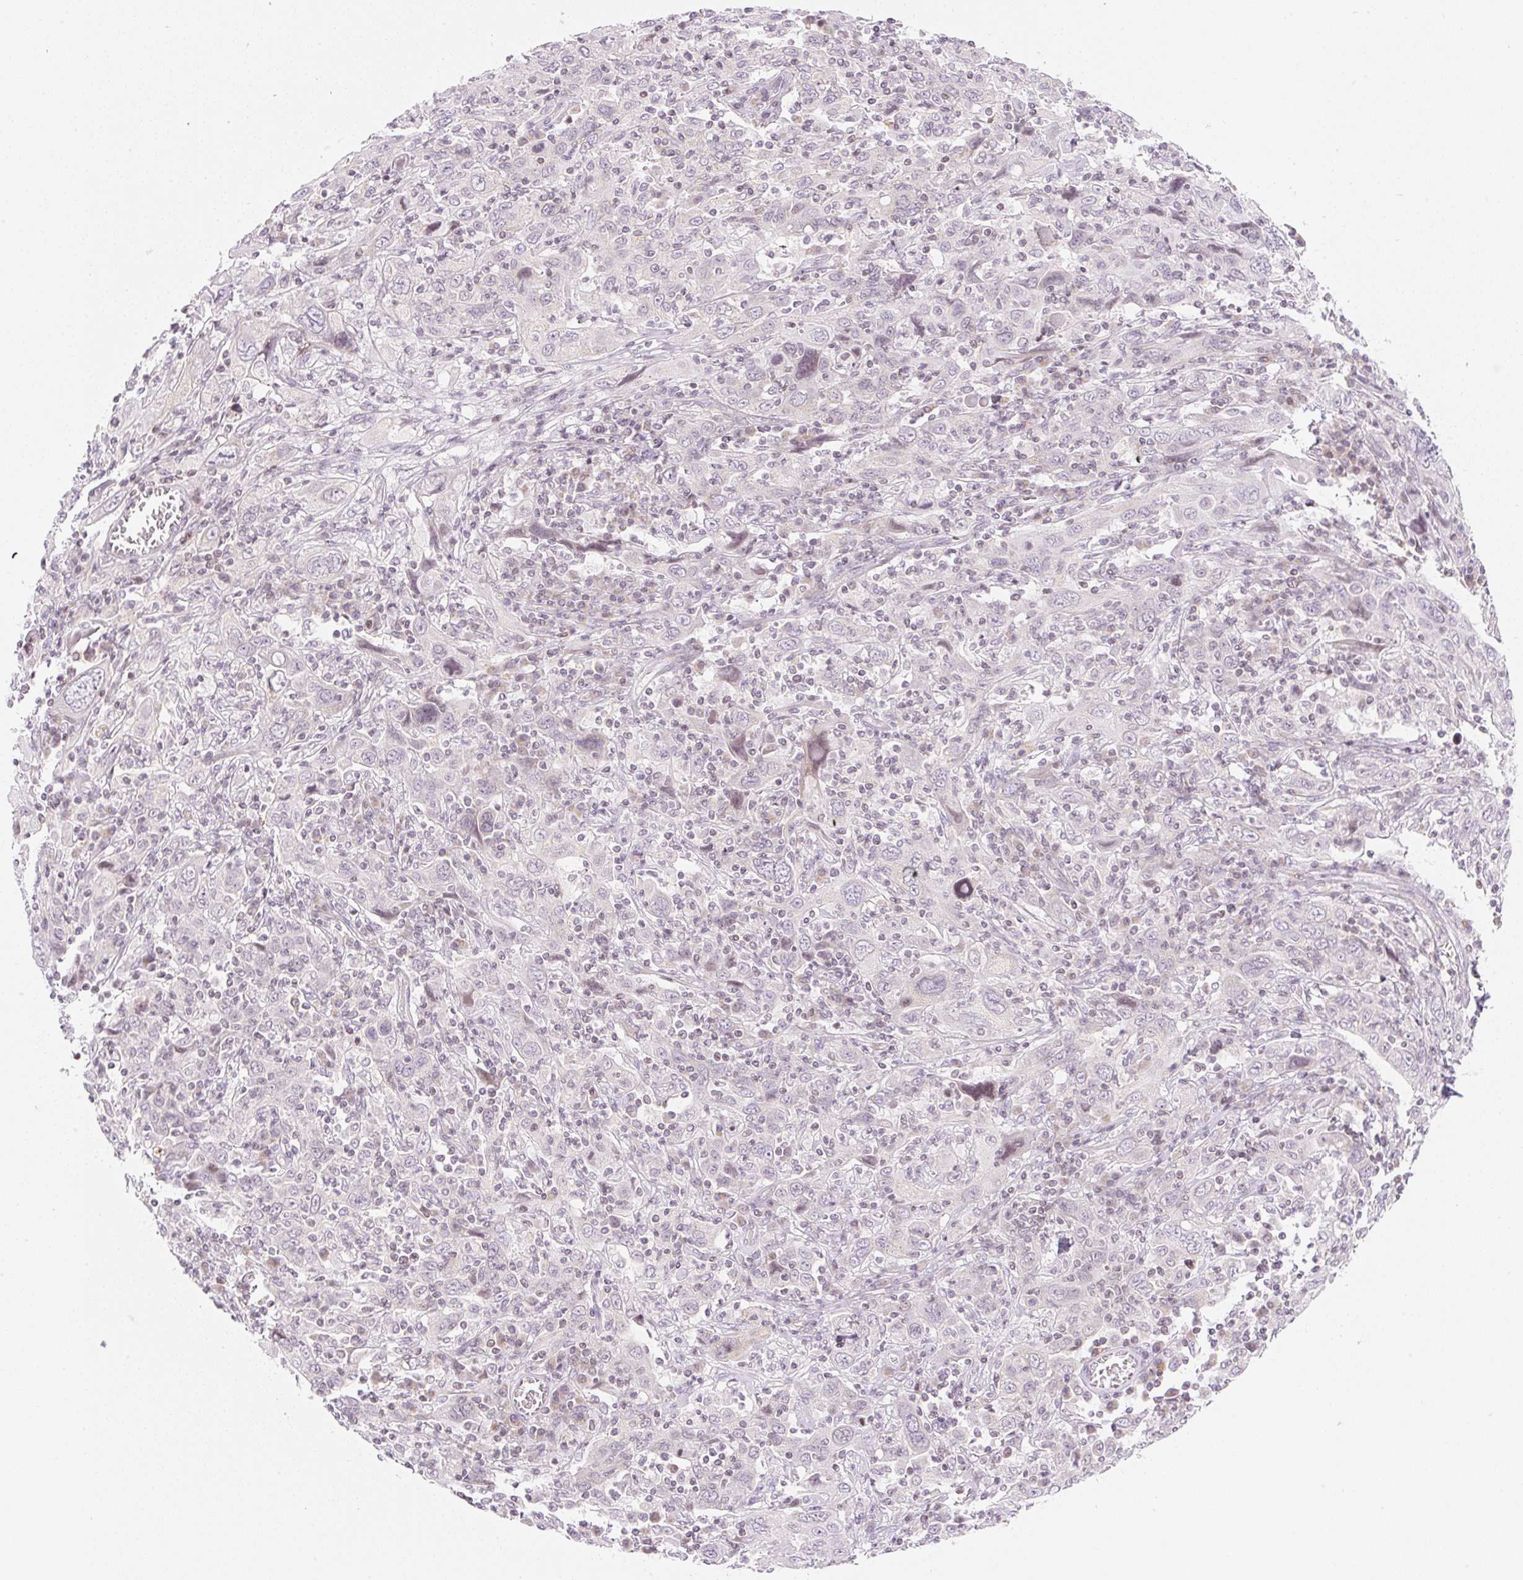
{"staining": {"intensity": "weak", "quantity": "<25%", "location": "nuclear"}, "tissue": "cervical cancer", "cell_type": "Tumor cells", "image_type": "cancer", "snomed": [{"axis": "morphology", "description": "Squamous cell carcinoma, NOS"}, {"axis": "topography", "description": "Cervix"}], "caption": "Cervical squamous cell carcinoma was stained to show a protein in brown. There is no significant staining in tumor cells.", "gene": "CASKIN1", "patient": {"sex": "female", "age": 46}}